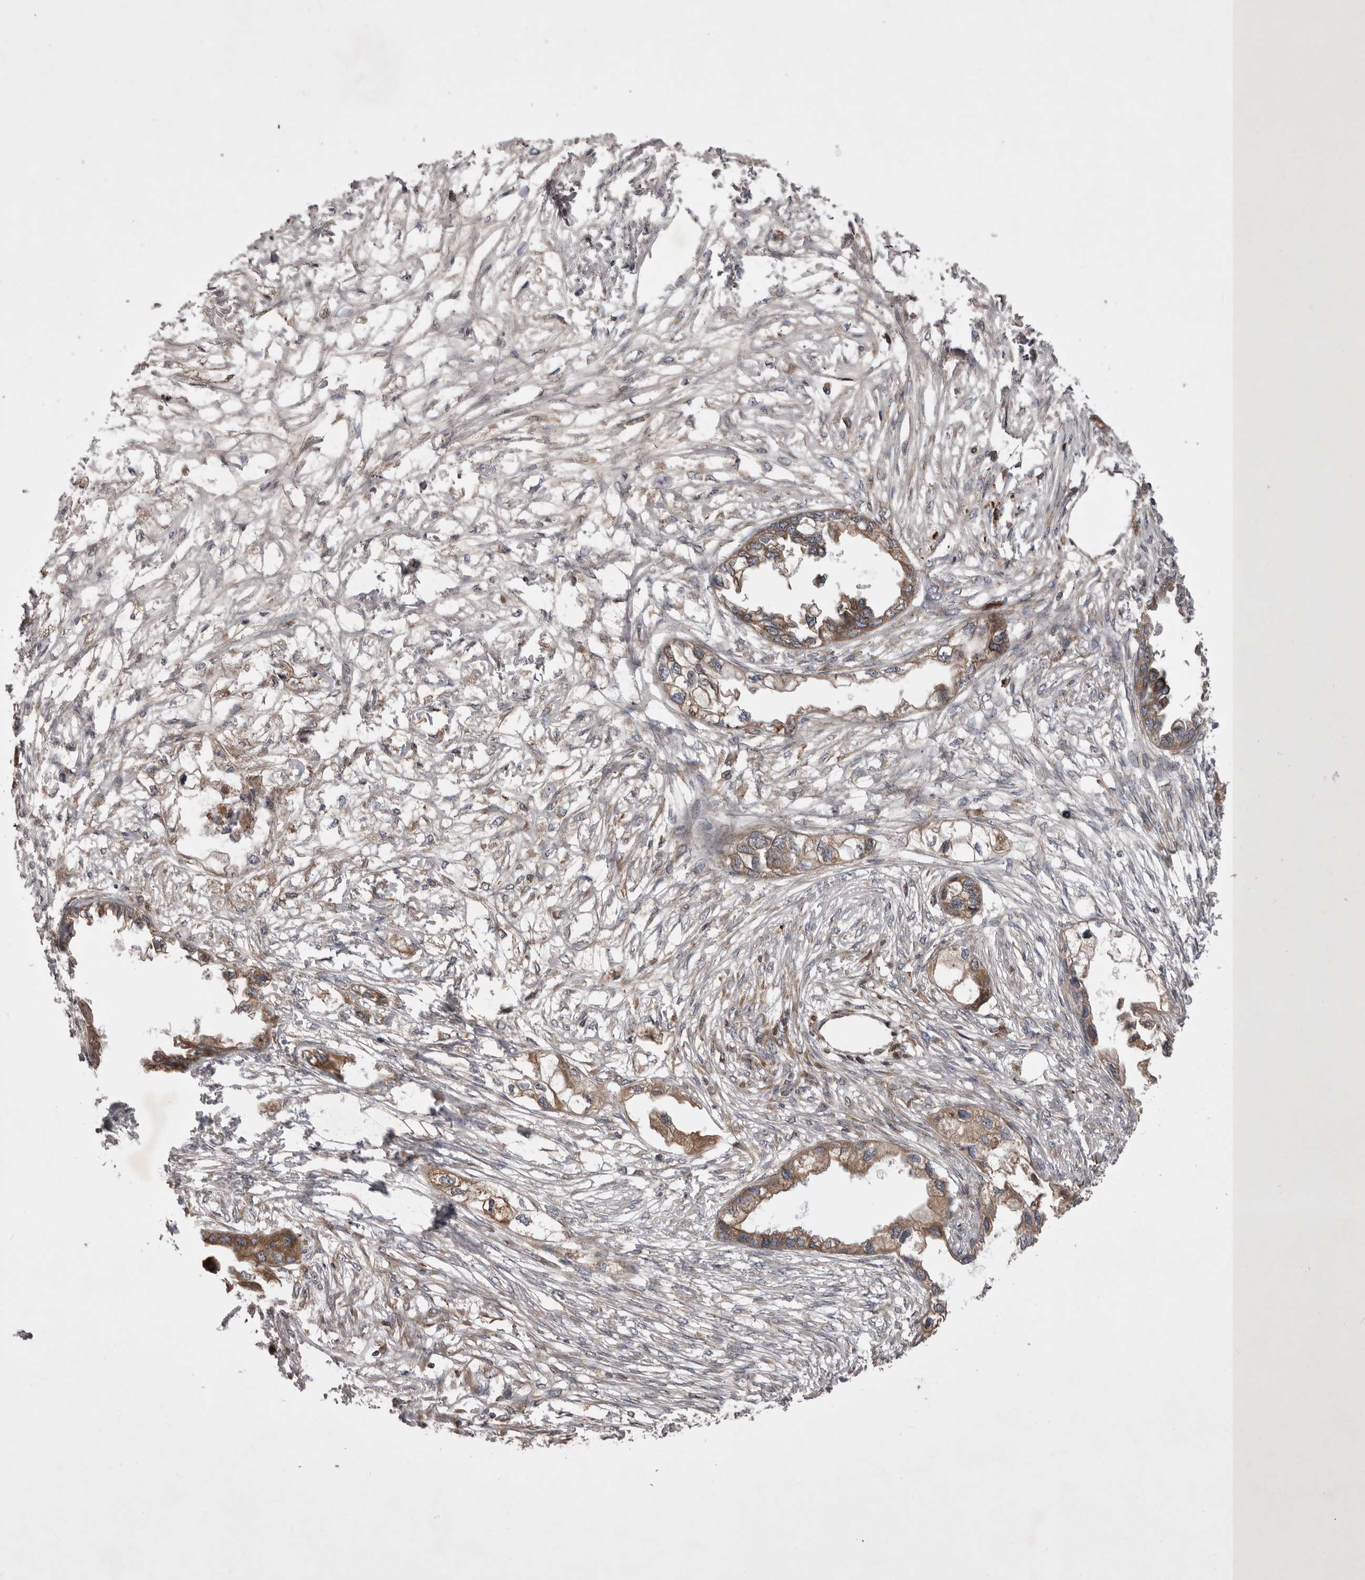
{"staining": {"intensity": "moderate", "quantity": ">75%", "location": "cytoplasmic/membranous"}, "tissue": "endometrial cancer", "cell_type": "Tumor cells", "image_type": "cancer", "snomed": [{"axis": "morphology", "description": "Adenocarcinoma, NOS"}, {"axis": "morphology", "description": "Adenocarcinoma, metastatic, NOS"}, {"axis": "topography", "description": "Adipose tissue"}, {"axis": "topography", "description": "Endometrium"}], "caption": "Immunohistochemistry (IHC) photomicrograph of neoplastic tissue: human endometrial cancer stained using immunohistochemistry demonstrates medium levels of moderate protein expression localized specifically in the cytoplasmic/membranous of tumor cells, appearing as a cytoplasmic/membranous brown color.", "gene": "RAB3GAP2", "patient": {"sex": "female", "age": 67}}